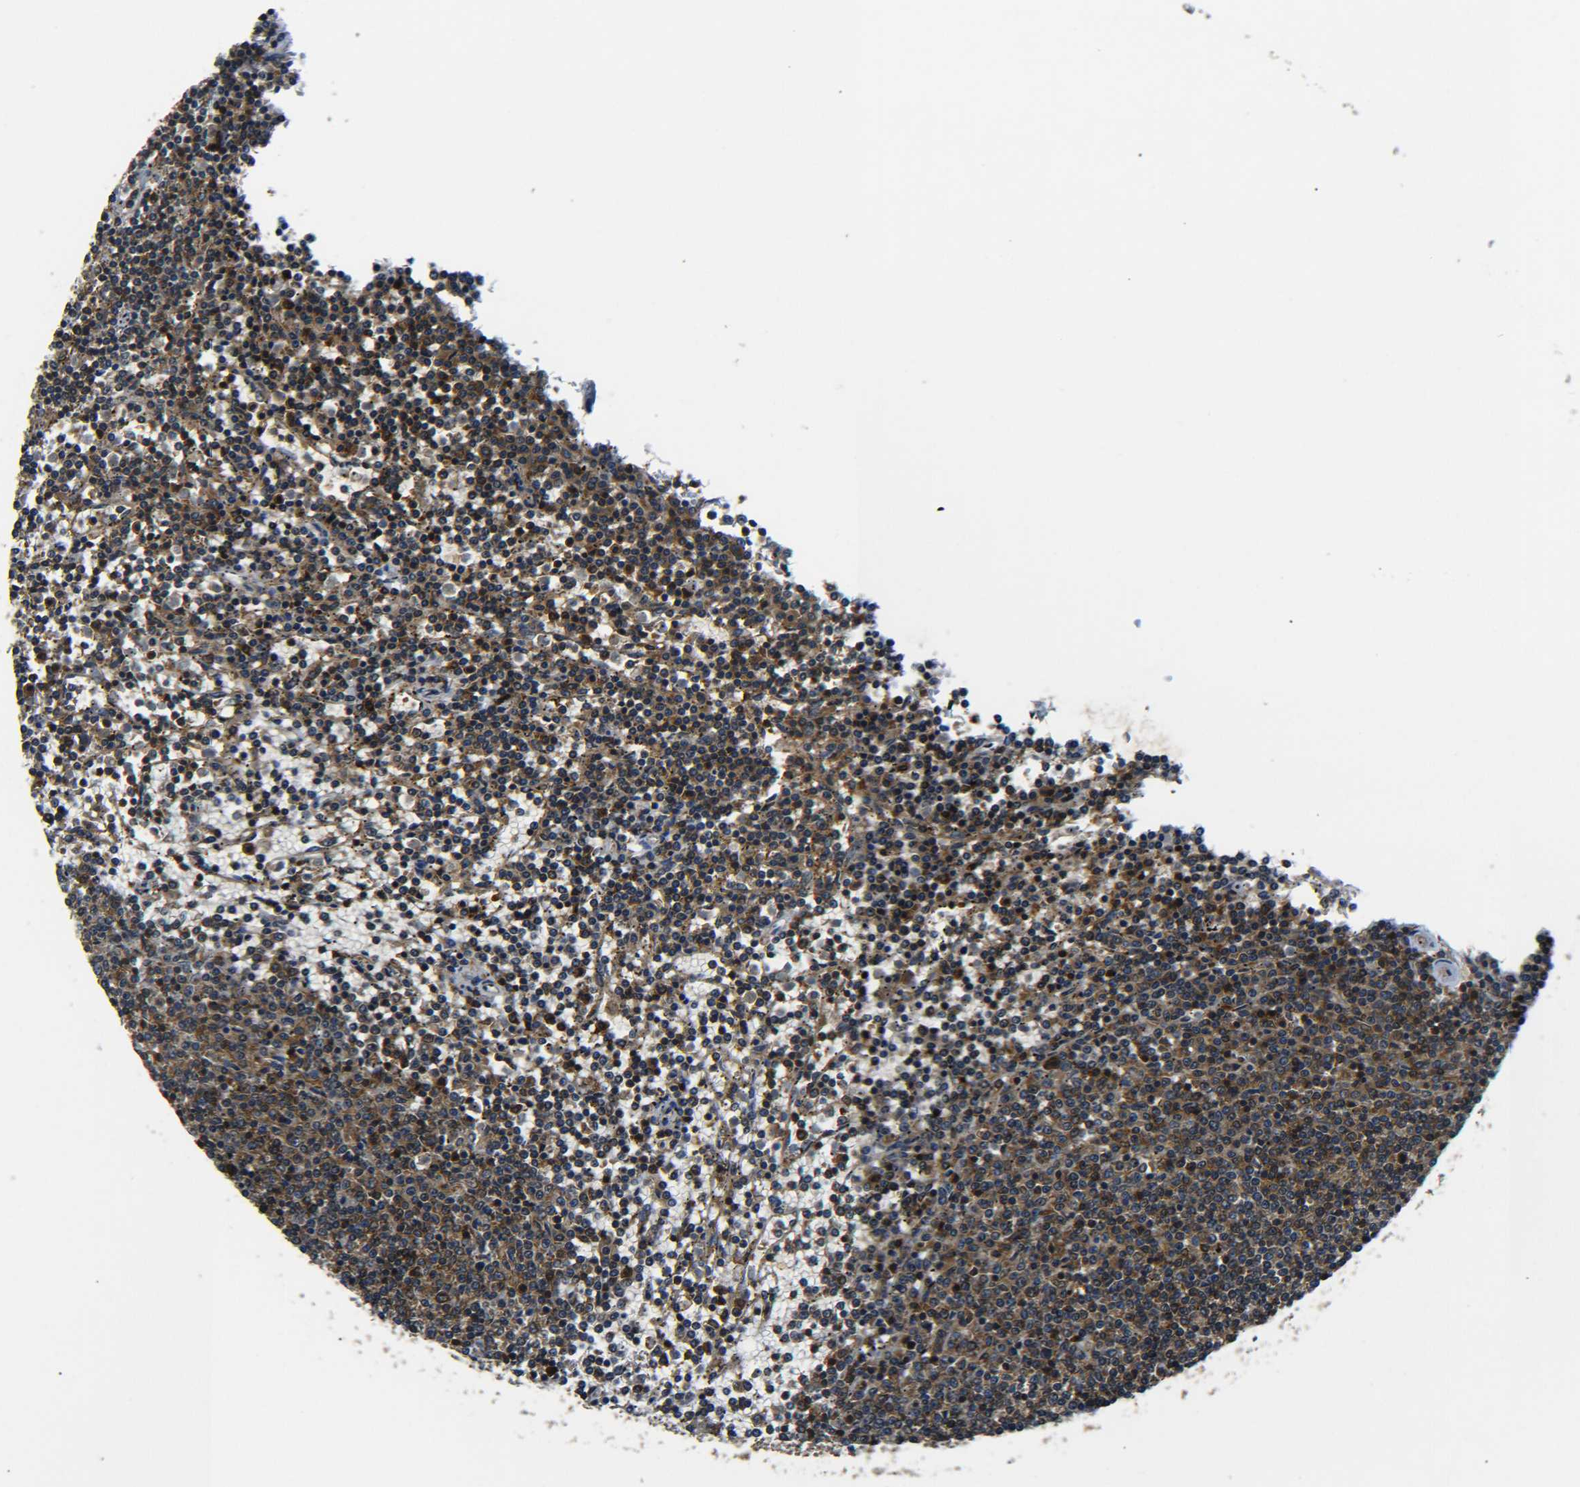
{"staining": {"intensity": "moderate", "quantity": ">75%", "location": "cytoplasmic/membranous"}, "tissue": "lymphoma", "cell_type": "Tumor cells", "image_type": "cancer", "snomed": [{"axis": "morphology", "description": "Malignant lymphoma, non-Hodgkin's type, Low grade"}, {"axis": "topography", "description": "Spleen"}], "caption": "Lymphoma stained with DAB (3,3'-diaminobenzidine) IHC exhibits medium levels of moderate cytoplasmic/membranous staining in about >75% of tumor cells. (DAB IHC with brightfield microscopy, high magnification).", "gene": "PREB", "patient": {"sex": "female", "age": 50}}